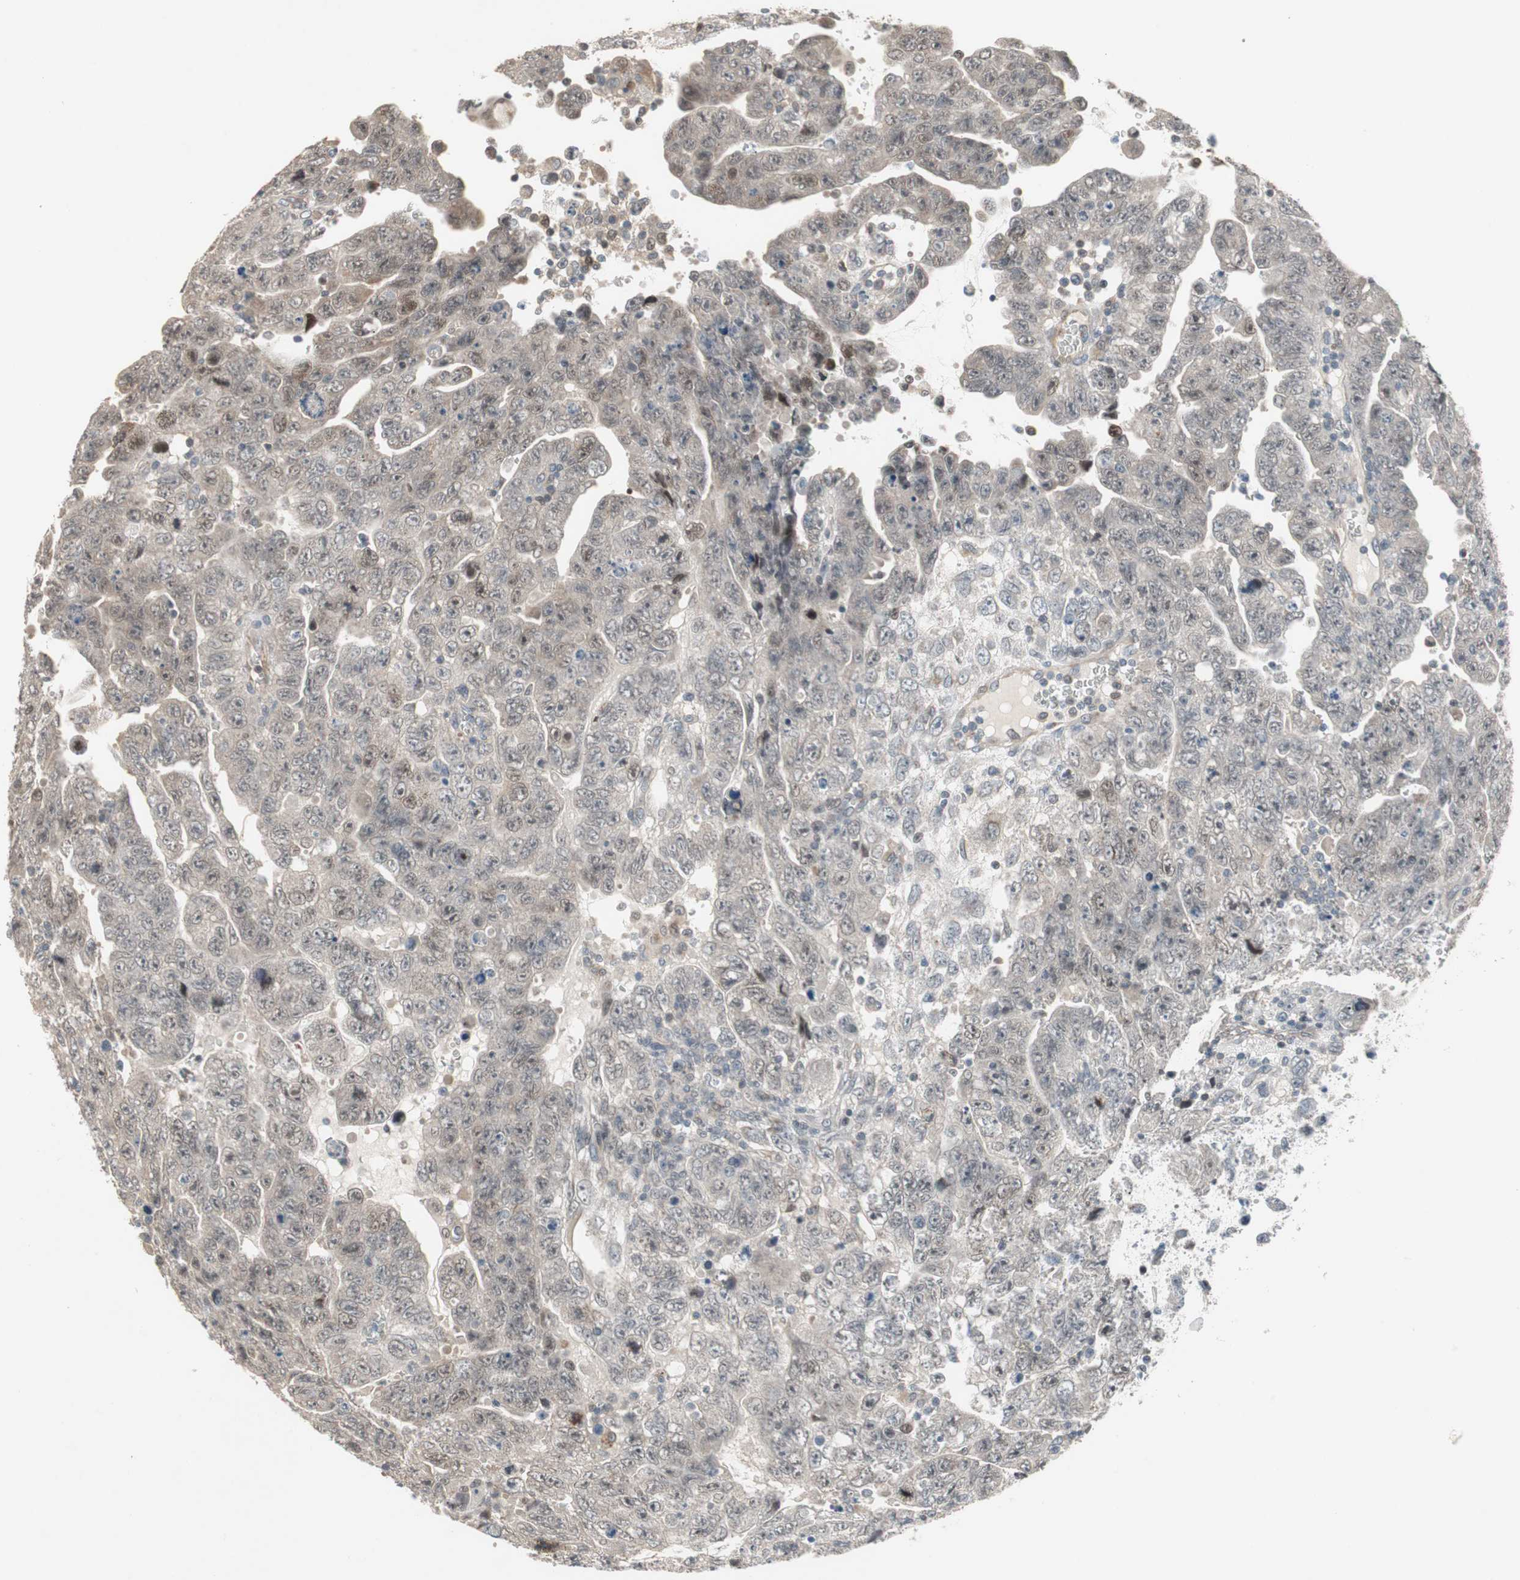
{"staining": {"intensity": "weak", "quantity": "25%-75%", "location": "cytoplasmic/membranous,nuclear"}, "tissue": "testis cancer", "cell_type": "Tumor cells", "image_type": "cancer", "snomed": [{"axis": "morphology", "description": "Carcinoma, Embryonal, NOS"}, {"axis": "topography", "description": "Testis"}], "caption": "Immunohistochemical staining of human testis embryonal carcinoma demonstrates low levels of weak cytoplasmic/membranous and nuclear protein staining in approximately 25%-75% of tumor cells. (IHC, brightfield microscopy, high magnification).", "gene": "SNX4", "patient": {"sex": "male", "age": 28}}